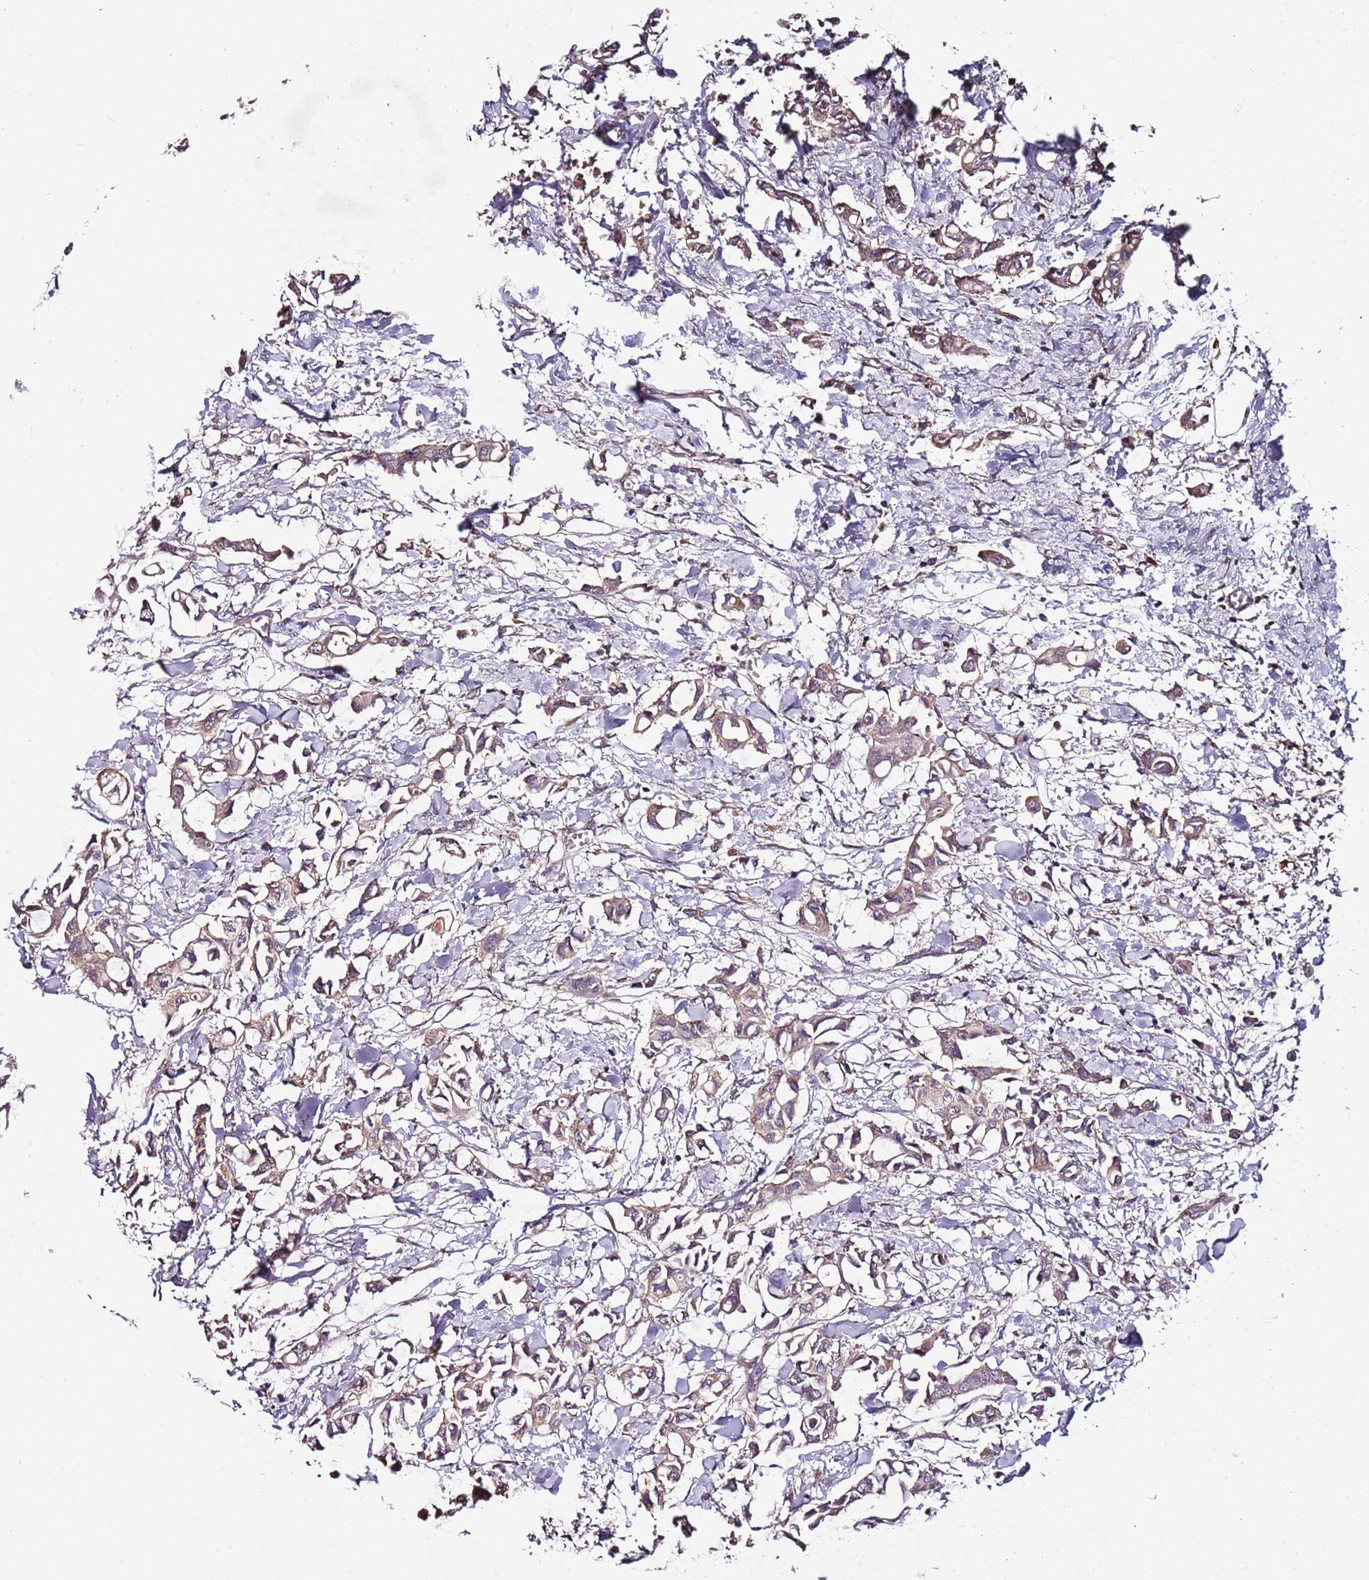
{"staining": {"intensity": "weak", "quantity": ">75%", "location": "cytoplasmic/membranous"}, "tissue": "breast cancer", "cell_type": "Tumor cells", "image_type": "cancer", "snomed": [{"axis": "morphology", "description": "Duct carcinoma"}, {"axis": "topography", "description": "Breast"}], "caption": "Tumor cells reveal low levels of weak cytoplasmic/membranous staining in approximately >75% of cells in human invasive ductal carcinoma (breast).", "gene": "FAM20A", "patient": {"sex": "female", "age": 41}}